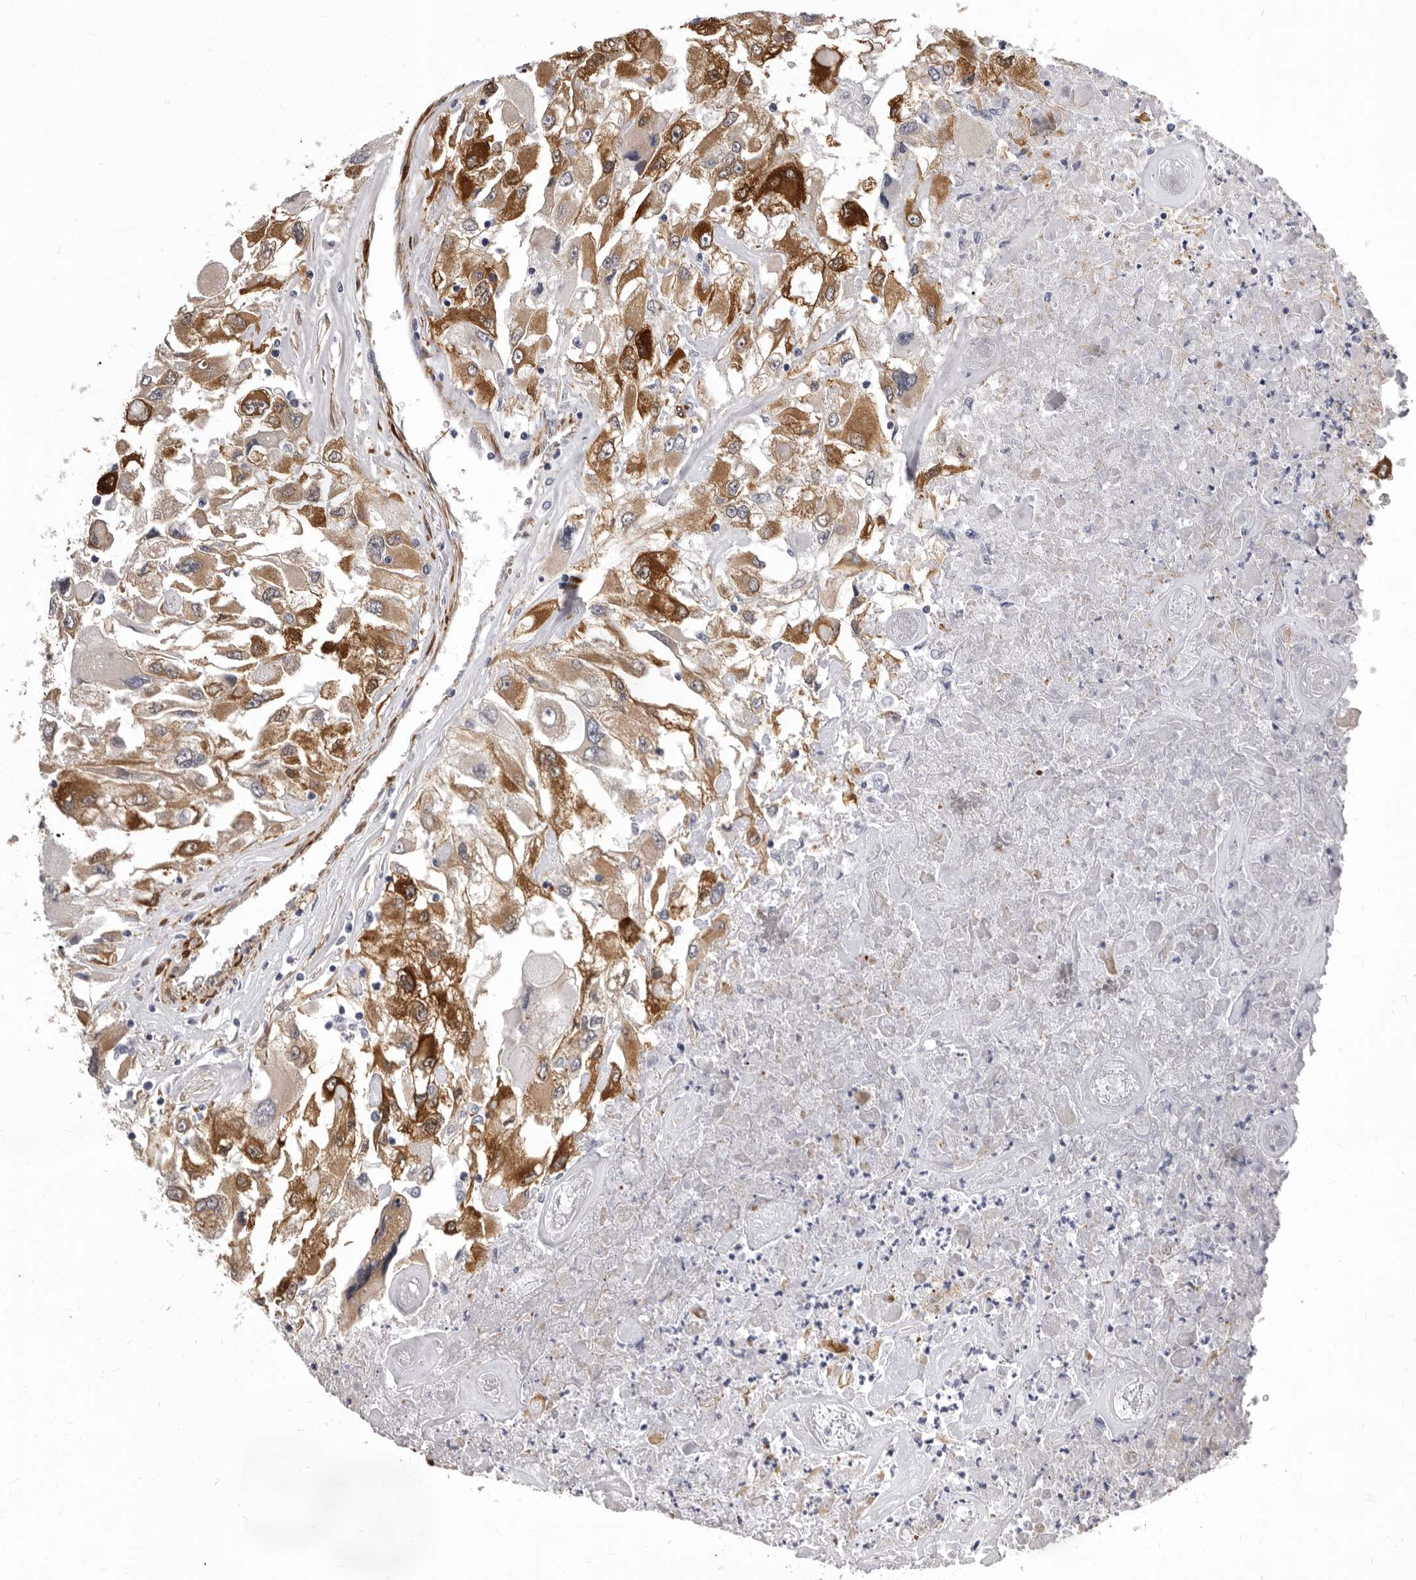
{"staining": {"intensity": "moderate", "quantity": ">75%", "location": "cytoplasmic/membranous"}, "tissue": "renal cancer", "cell_type": "Tumor cells", "image_type": "cancer", "snomed": [{"axis": "morphology", "description": "Adenocarcinoma, NOS"}, {"axis": "topography", "description": "Kidney"}], "caption": "Protein analysis of renal cancer (adenocarcinoma) tissue displays moderate cytoplasmic/membranous positivity in approximately >75% of tumor cells.", "gene": "ENAH", "patient": {"sex": "female", "age": 52}}